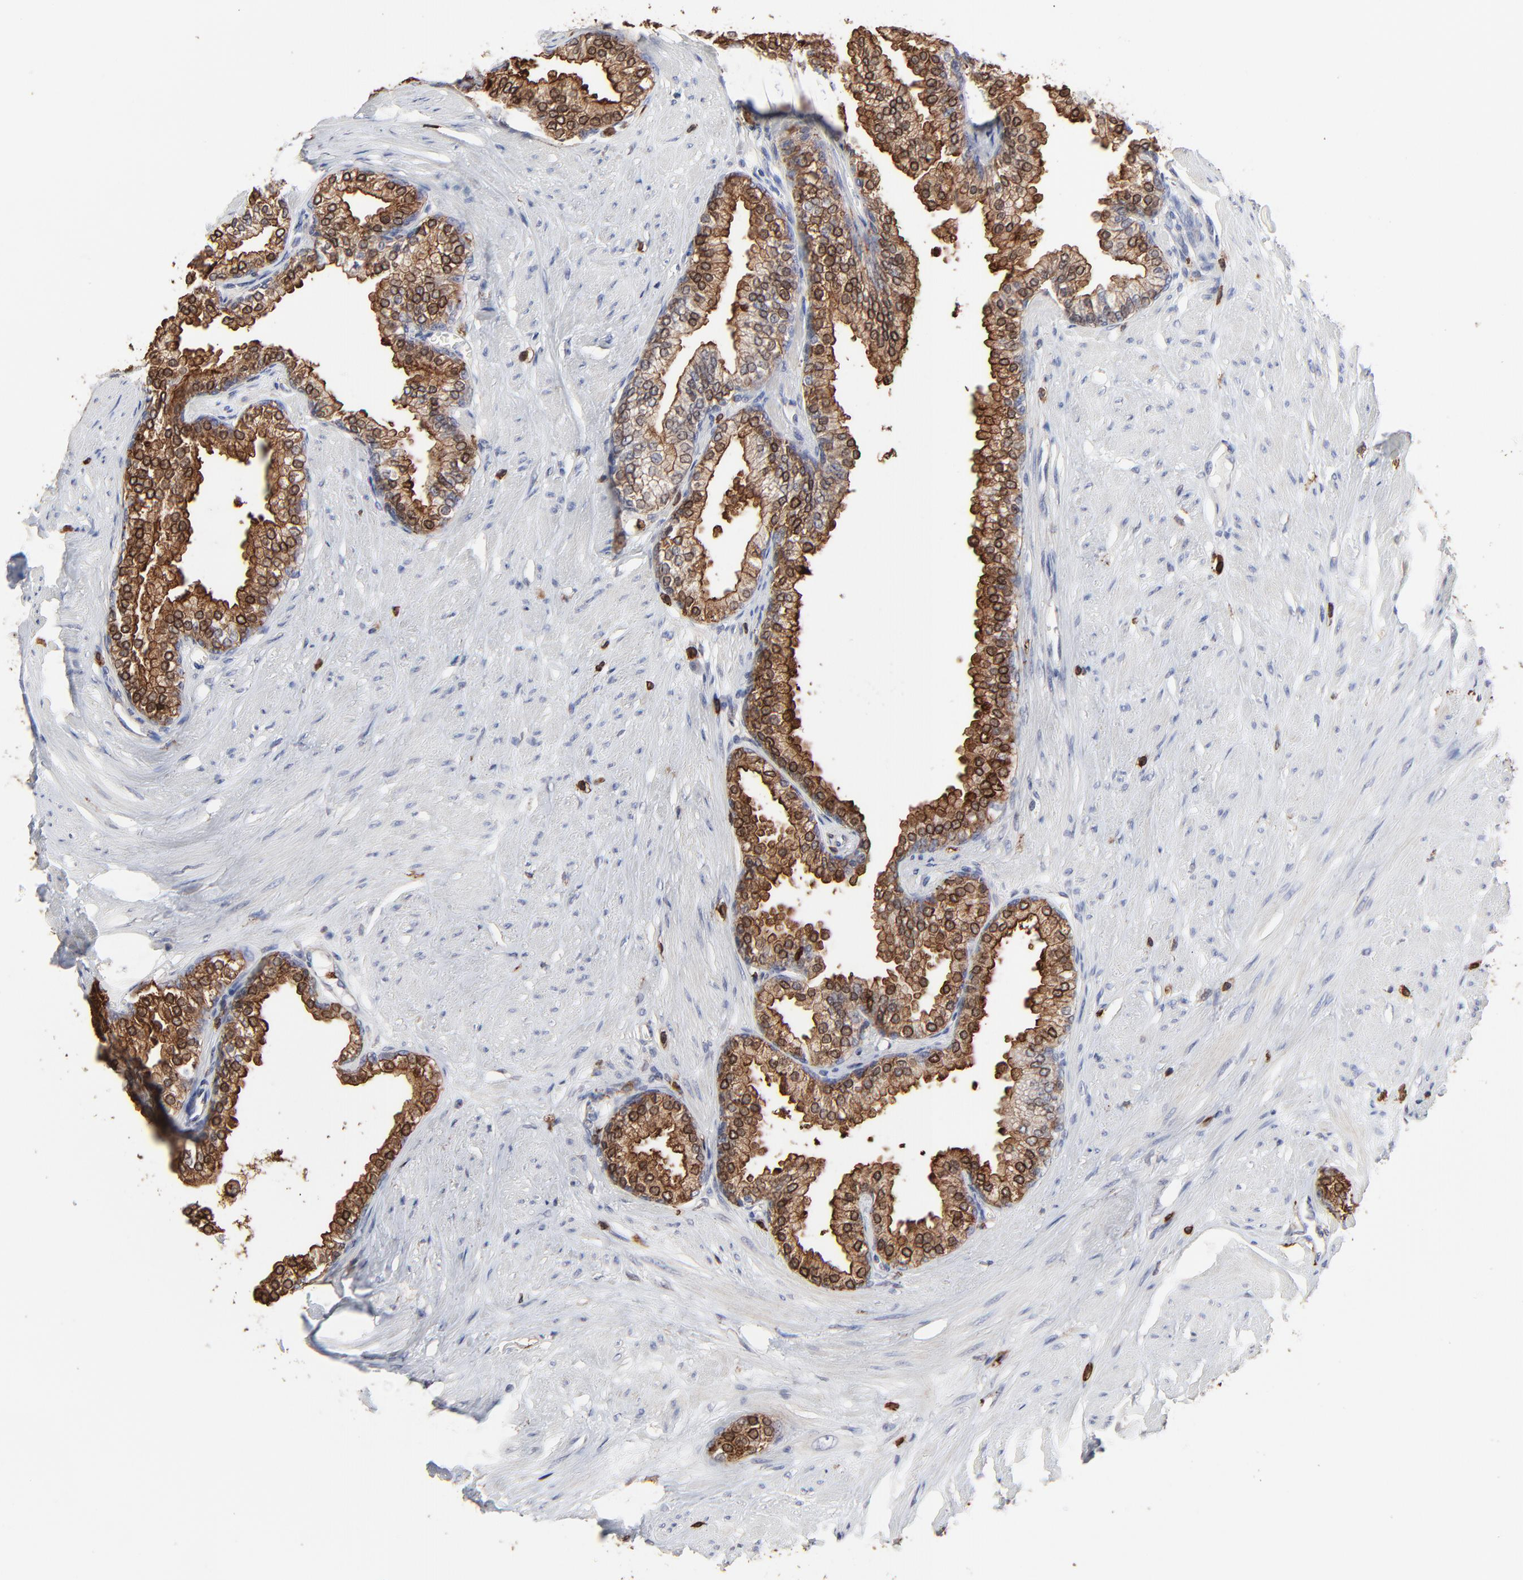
{"staining": {"intensity": "strong", "quantity": ">75%", "location": "cytoplasmic/membranous,nuclear"}, "tissue": "prostate", "cell_type": "Glandular cells", "image_type": "normal", "snomed": [{"axis": "morphology", "description": "Normal tissue, NOS"}, {"axis": "topography", "description": "Prostate"}], "caption": "Immunohistochemistry (IHC) histopathology image of unremarkable prostate stained for a protein (brown), which displays high levels of strong cytoplasmic/membranous,nuclear staining in about >75% of glandular cells.", "gene": "SLC6A14", "patient": {"sex": "male", "age": 64}}